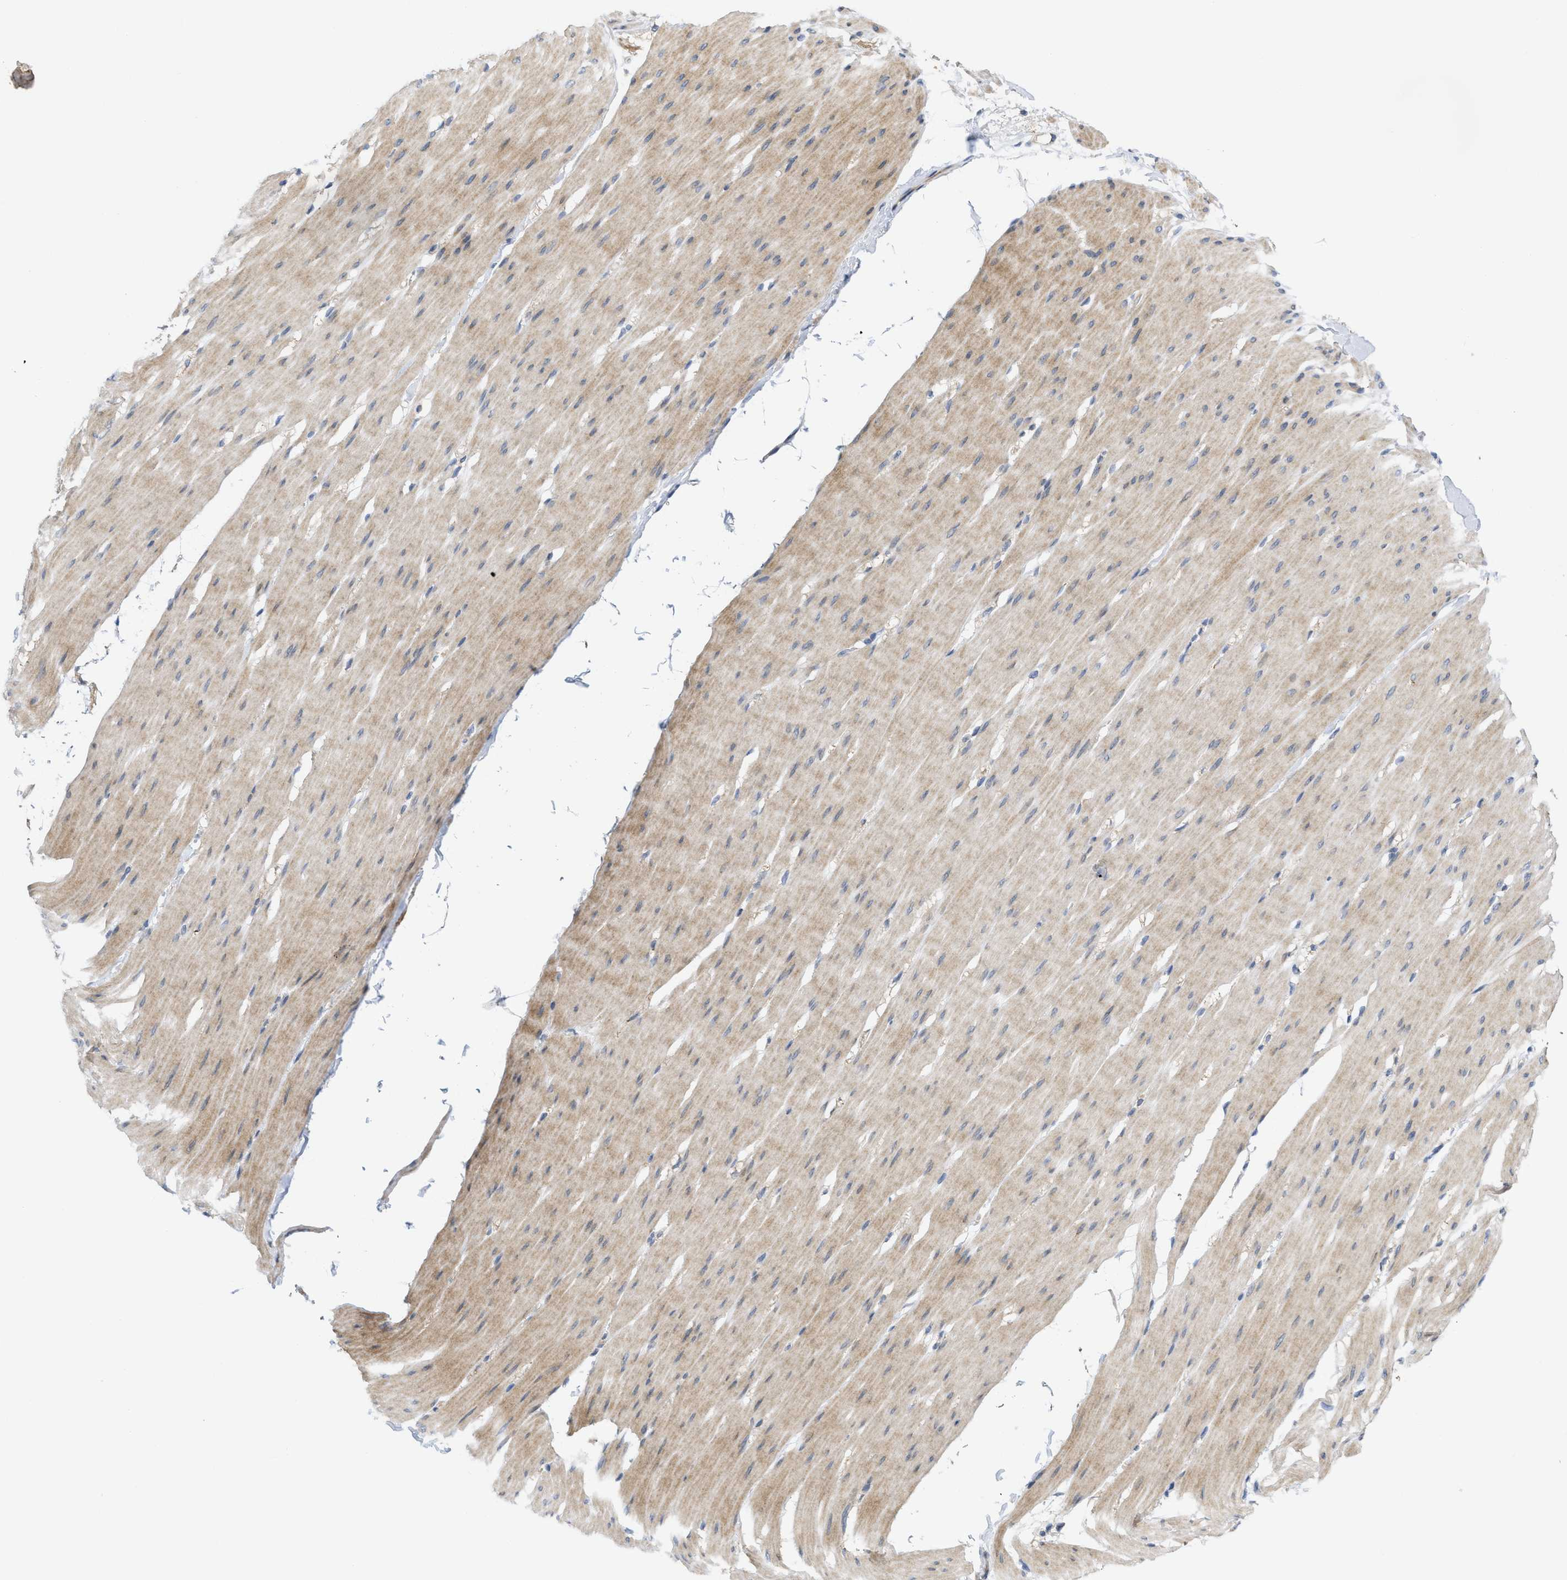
{"staining": {"intensity": "weak", "quantity": ">75%", "location": "cytoplasmic/membranous"}, "tissue": "smooth muscle", "cell_type": "Smooth muscle cells", "image_type": "normal", "snomed": [{"axis": "morphology", "description": "Normal tissue, NOS"}, {"axis": "topography", "description": "Smooth muscle"}, {"axis": "topography", "description": "Colon"}], "caption": "DAB (3,3'-diaminobenzidine) immunohistochemical staining of unremarkable human smooth muscle exhibits weak cytoplasmic/membranous protein staining in about >75% of smooth muscle cells. (Stains: DAB (3,3'-diaminobenzidine) in brown, nuclei in blue, Microscopy: brightfield microscopy at high magnification).", "gene": "CDPF1", "patient": {"sex": "male", "age": 67}}